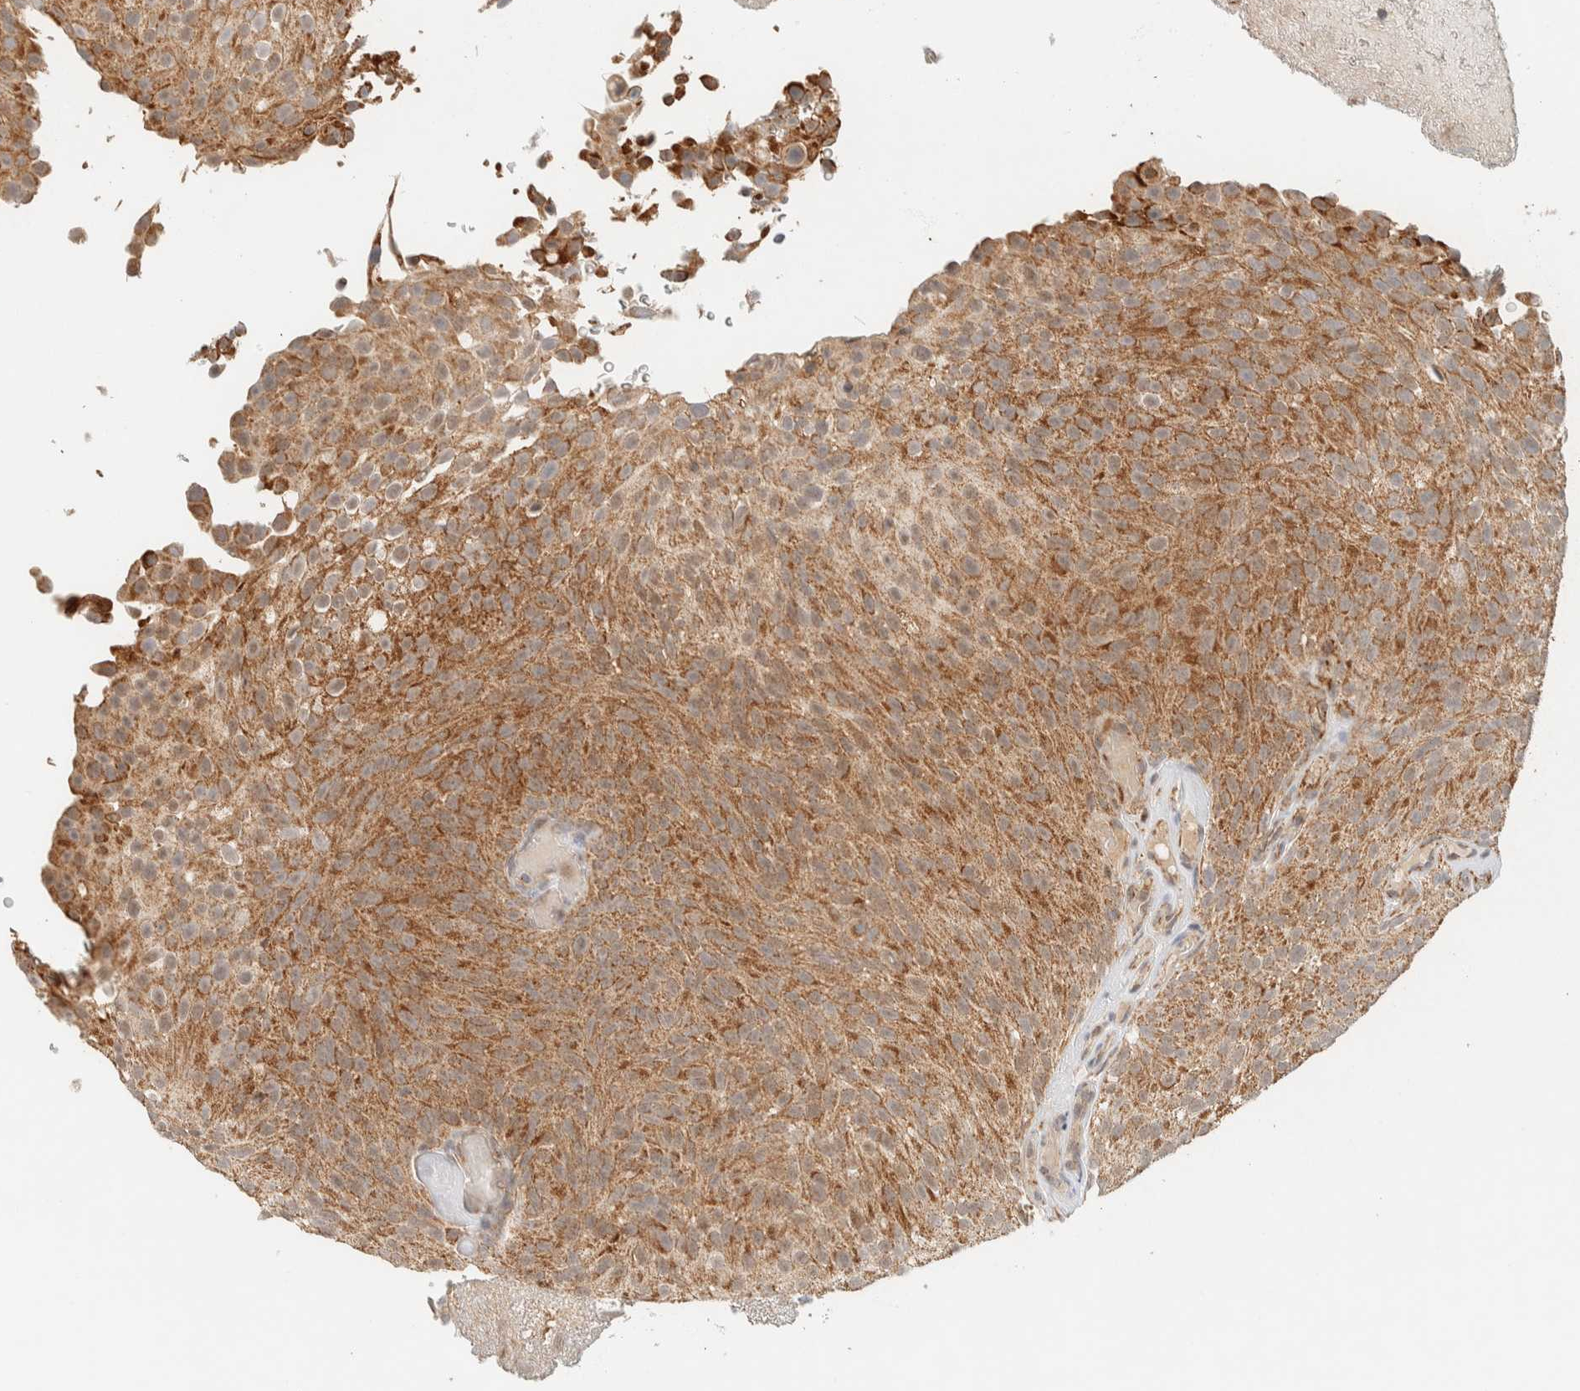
{"staining": {"intensity": "moderate", "quantity": ">75%", "location": "cytoplasmic/membranous"}, "tissue": "urothelial cancer", "cell_type": "Tumor cells", "image_type": "cancer", "snomed": [{"axis": "morphology", "description": "Urothelial carcinoma, Low grade"}, {"axis": "topography", "description": "Urinary bladder"}], "caption": "Immunohistochemical staining of urothelial carcinoma (low-grade) shows medium levels of moderate cytoplasmic/membranous positivity in about >75% of tumor cells. (DAB IHC with brightfield microscopy, high magnification).", "gene": "MRPL41", "patient": {"sex": "male", "age": 78}}